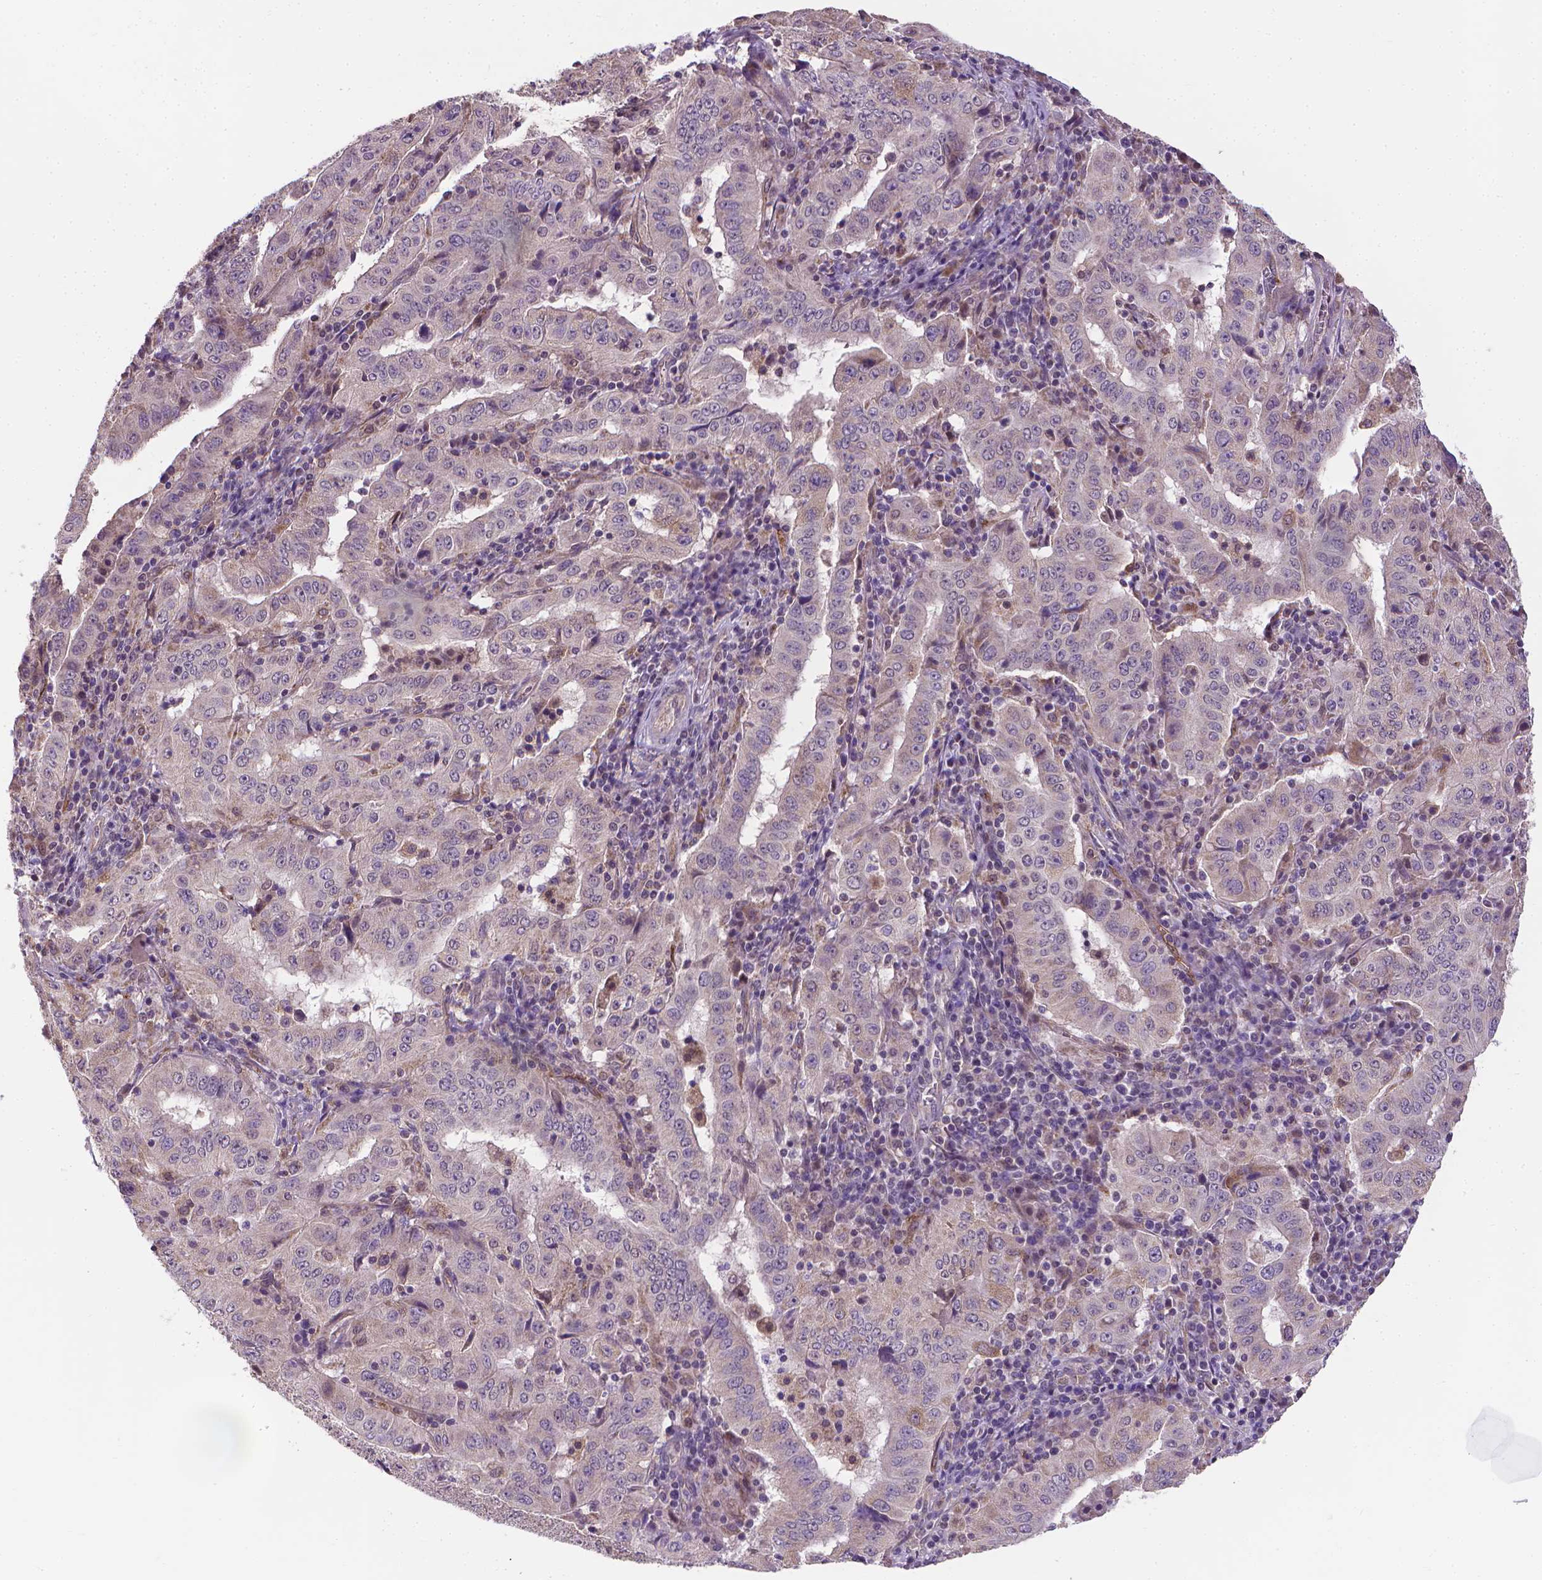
{"staining": {"intensity": "negative", "quantity": "none", "location": "none"}, "tissue": "pancreatic cancer", "cell_type": "Tumor cells", "image_type": "cancer", "snomed": [{"axis": "morphology", "description": "Adenocarcinoma, NOS"}, {"axis": "topography", "description": "Pancreas"}], "caption": "Image shows no protein positivity in tumor cells of pancreatic cancer (adenocarcinoma) tissue.", "gene": "GPR63", "patient": {"sex": "male", "age": 63}}